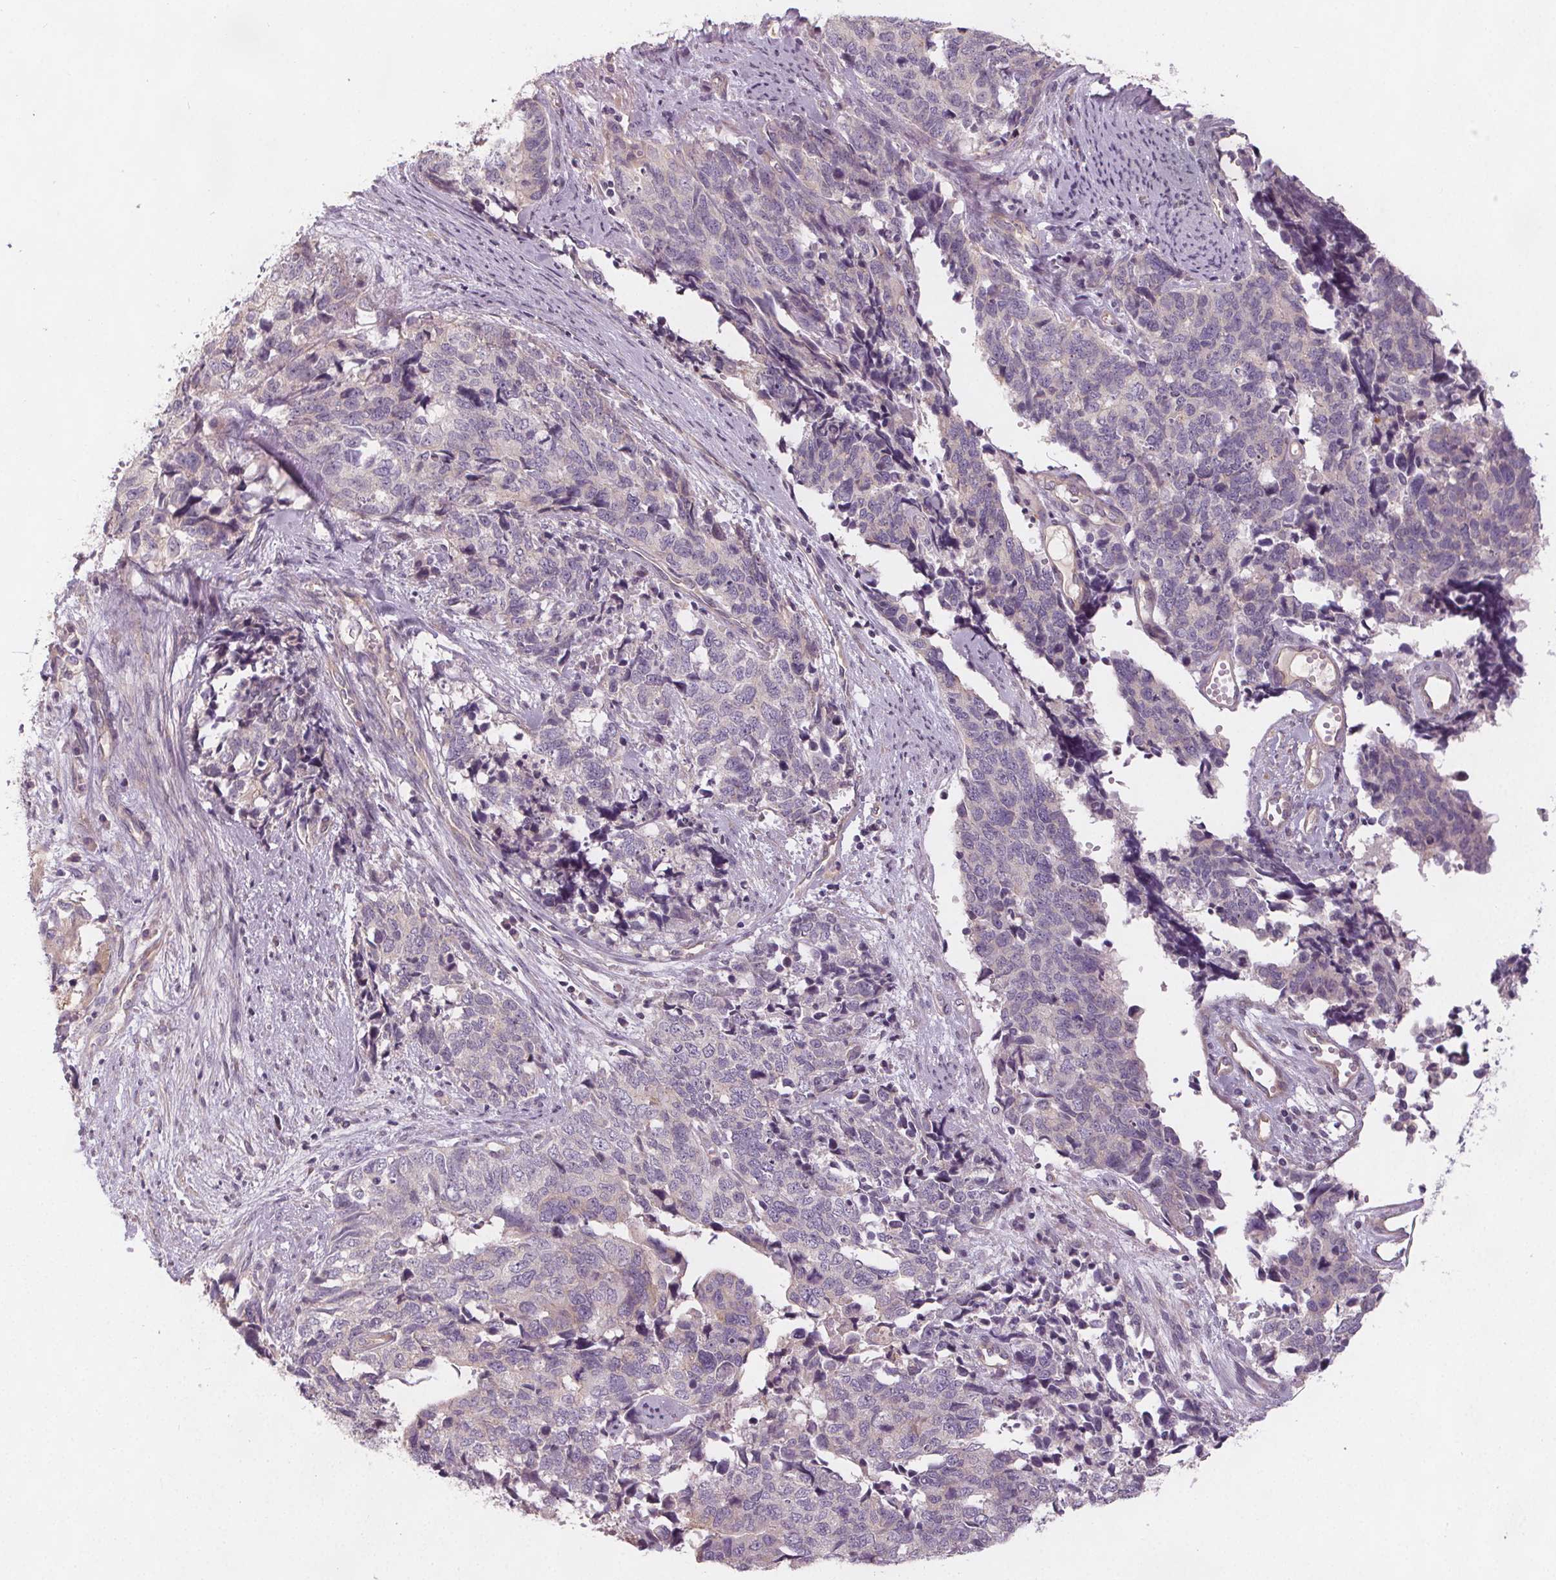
{"staining": {"intensity": "negative", "quantity": "none", "location": "none"}, "tissue": "cervical cancer", "cell_type": "Tumor cells", "image_type": "cancer", "snomed": [{"axis": "morphology", "description": "Squamous cell carcinoma, NOS"}, {"axis": "topography", "description": "Cervix"}], "caption": "IHC histopathology image of neoplastic tissue: cervical squamous cell carcinoma stained with DAB displays no significant protein expression in tumor cells.", "gene": "VNN1", "patient": {"sex": "female", "age": 63}}